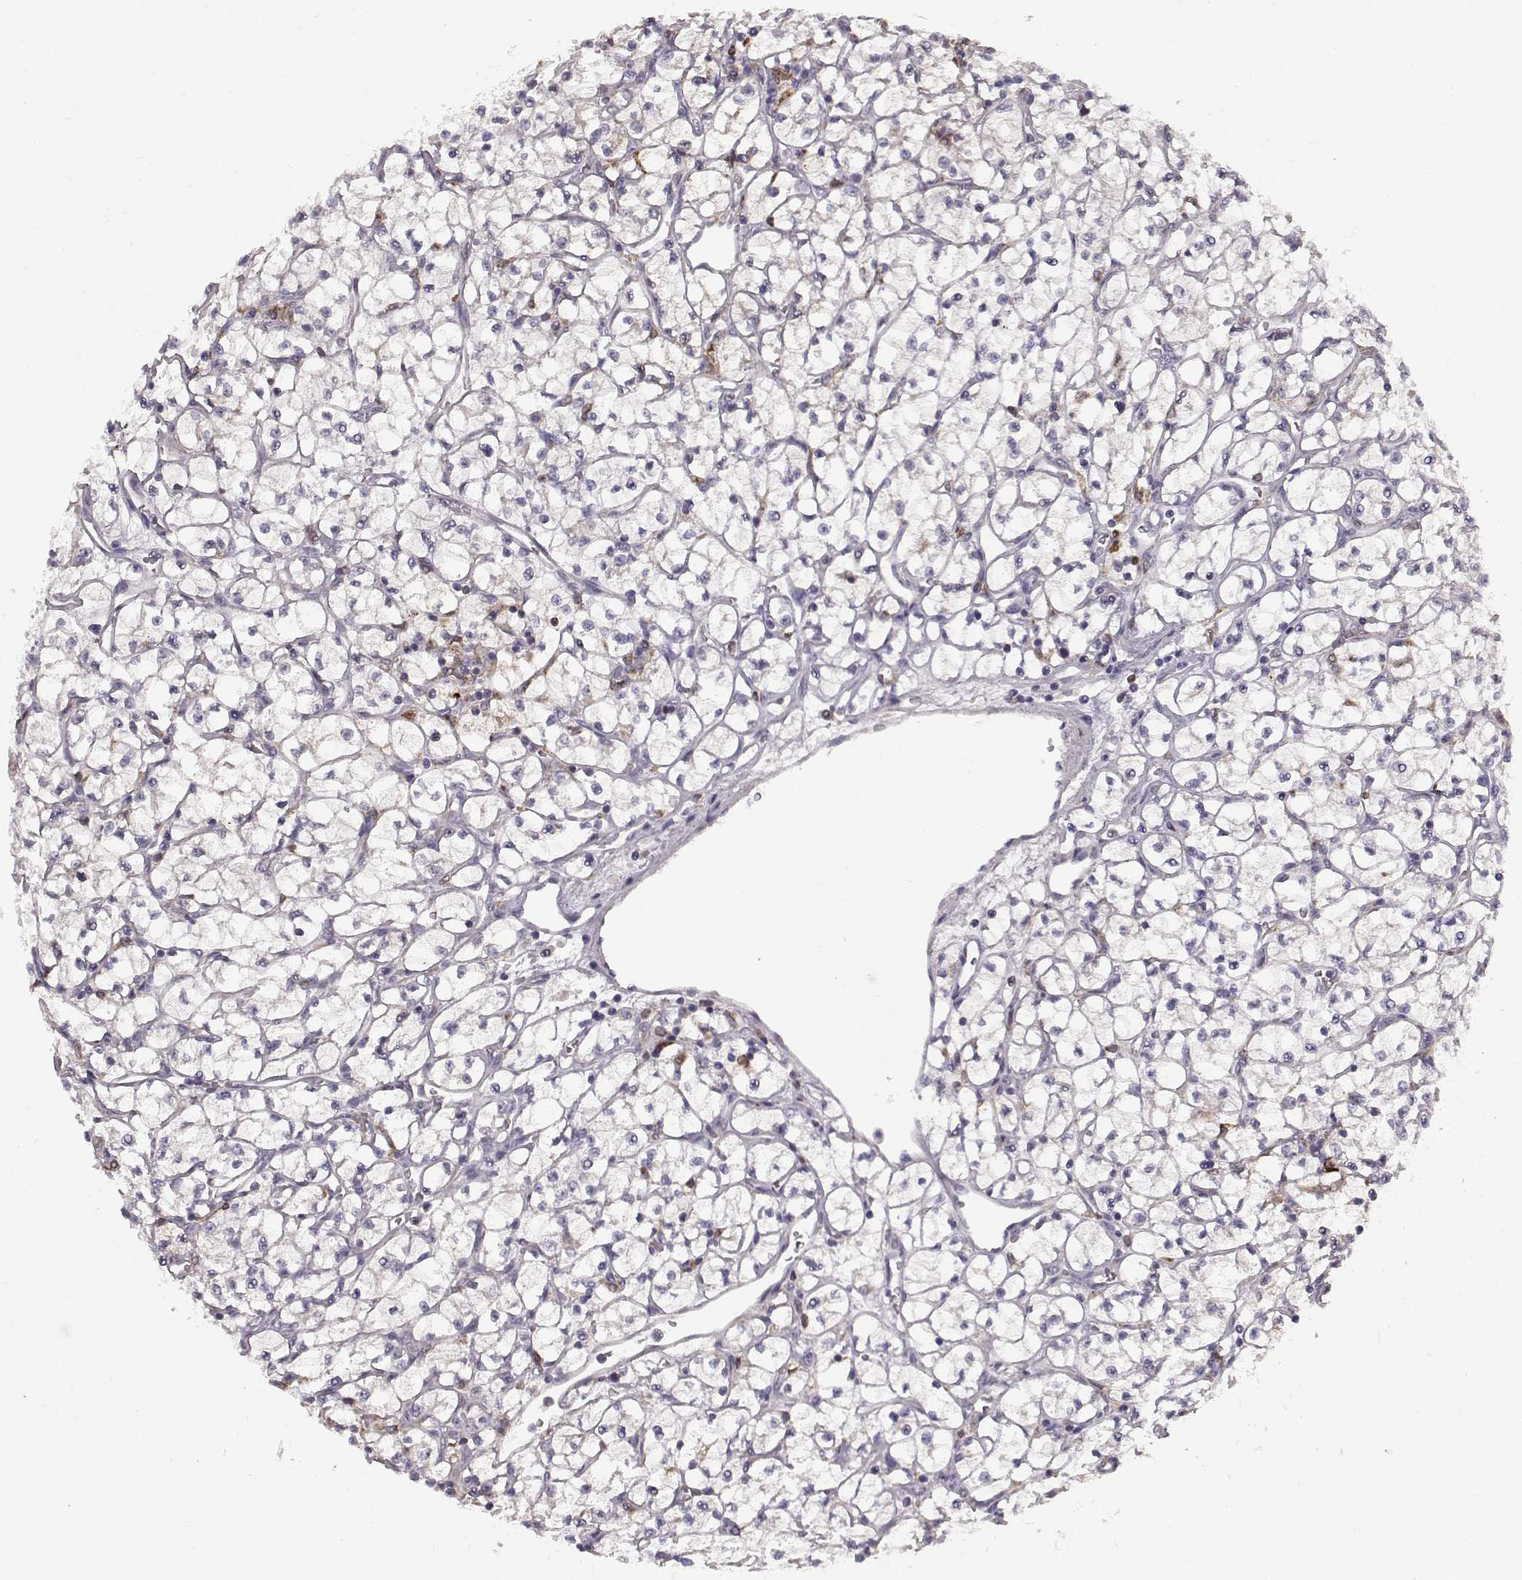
{"staining": {"intensity": "negative", "quantity": "none", "location": "none"}, "tissue": "renal cancer", "cell_type": "Tumor cells", "image_type": "cancer", "snomed": [{"axis": "morphology", "description": "Adenocarcinoma, NOS"}, {"axis": "topography", "description": "Kidney"}], "caption": "This is an immunohistochemistry image of human adenocarcinoma (renal). There is no positivity in tumor cells.", "gene": "SPAG17", "patient": {"sex": "female", "age": 64}}